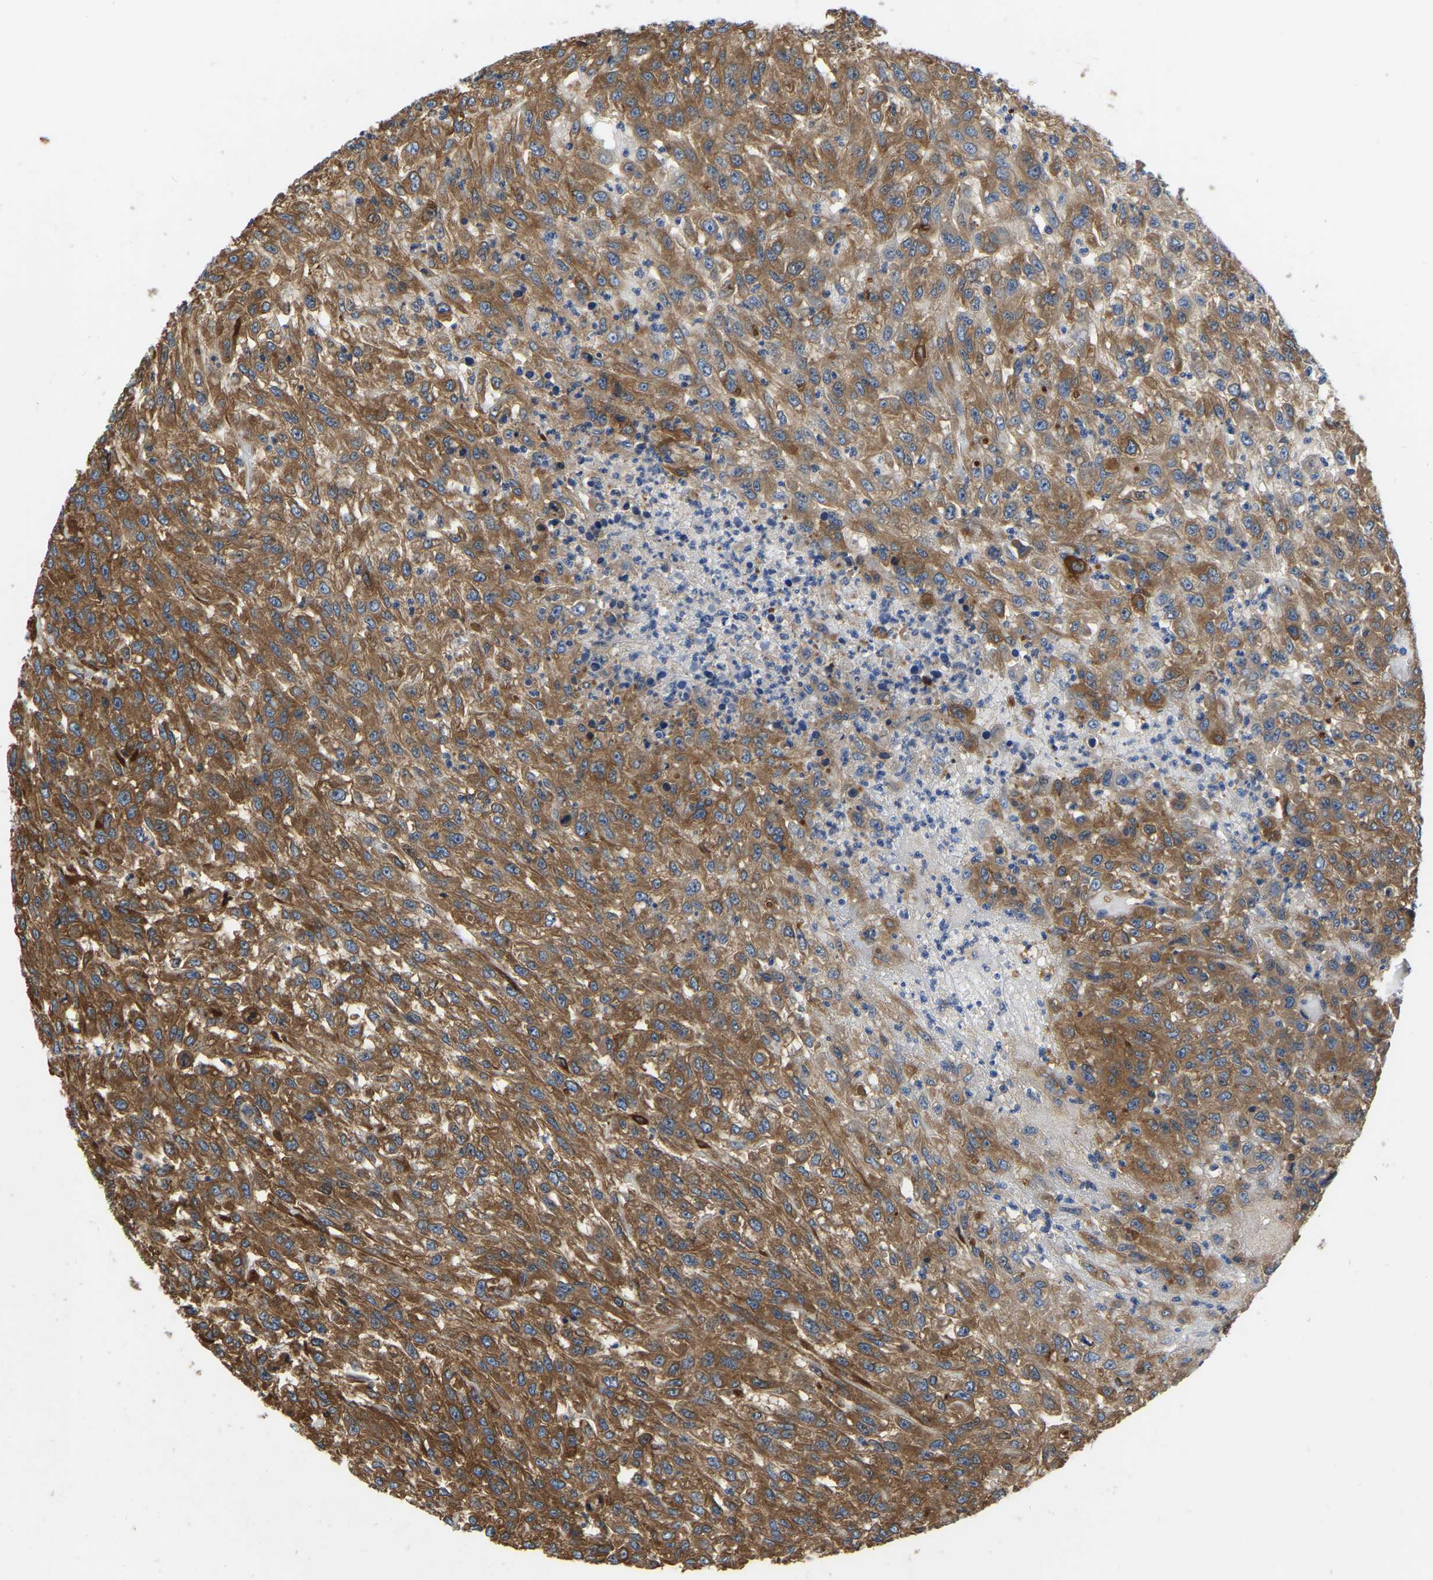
{"staining": {"intensity": "moderate", "quantity": ">75%", "location": "cytoplasmic/membranous"}, "tissue": "urothelial cancer", "cell_type": "Tumor cells", "image_type": "cancer", "snomed": [{"axis": "morphology", "description": "Urothelial carcinoma, High grade"}, {"axis": "topography", "description": "Urinary bladder"}], "caption": "Urothelial cancer stained for a protein exhibits moderate cytoplasmic/membranous positivity in tumor cells. The staining was performed using DAB (3,3'-diaminobenzidine) to visualize the protein expression in brown, while the nuclei were stained in blue with hematoxylin (Magnification: 20x).", "gene": "GARS1", "patient": {"sex": "male", "age": 46}}